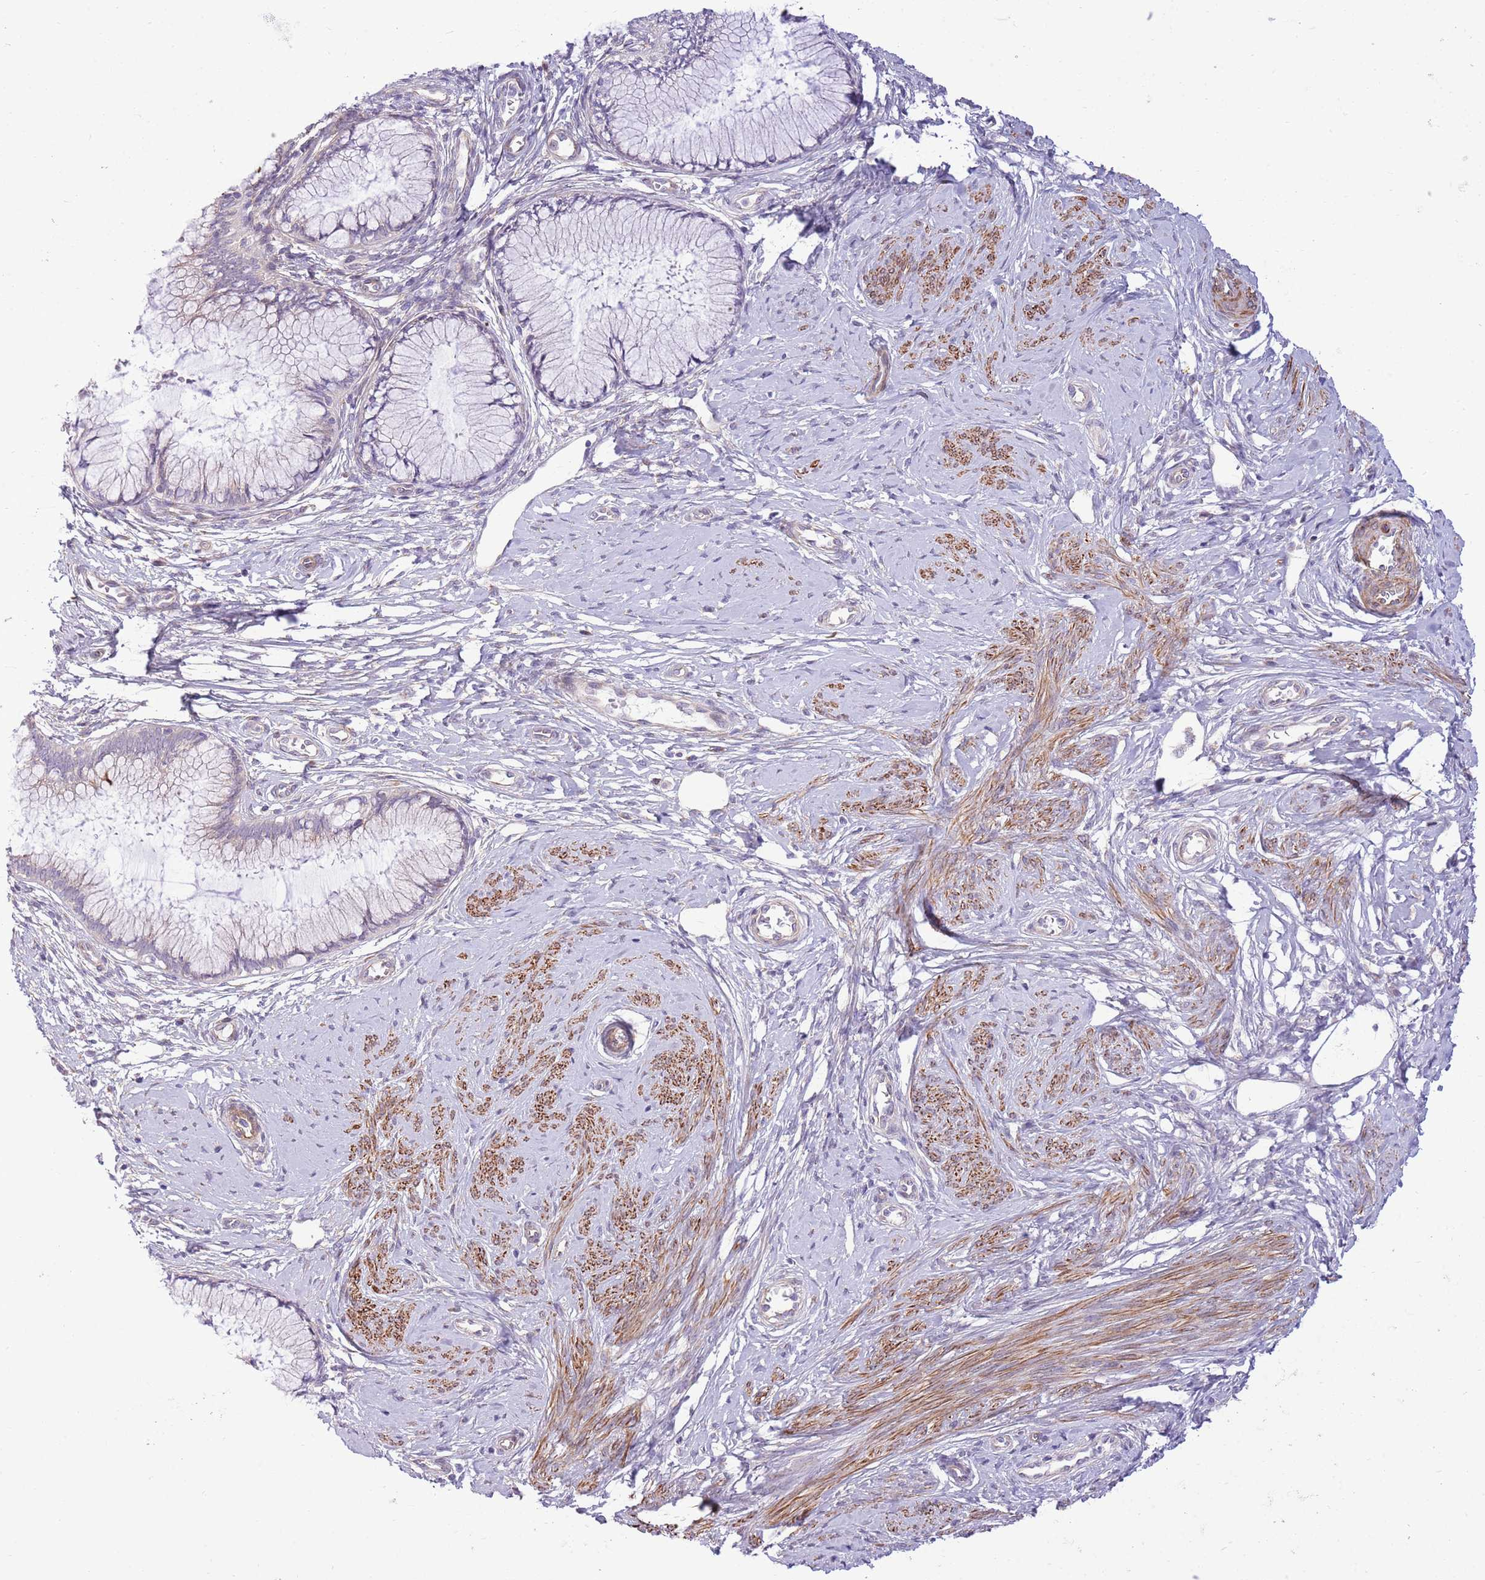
{"staining": {"intensity": "negative", "quantity": "none", "location": "none"}, "tissue": "cervical cancer", "cell_type": "Tumor cells", "image_type": "cancer", "snomed": [{"axis": "morphology", "description": "Adenocarcinoma, NOS"}, {"axis": "topography", "description": "Cervix"}], "caption": "High magnification brightfield microscopy of cervical cancer stained with DAB (3,3'-diaminobenzidine) (brown) and counterstained with hematoxylin (blue): tumor cells show no significant positivity.", "gene": "ZC4H2", "patient": {"sex": "female", "age": 36}}